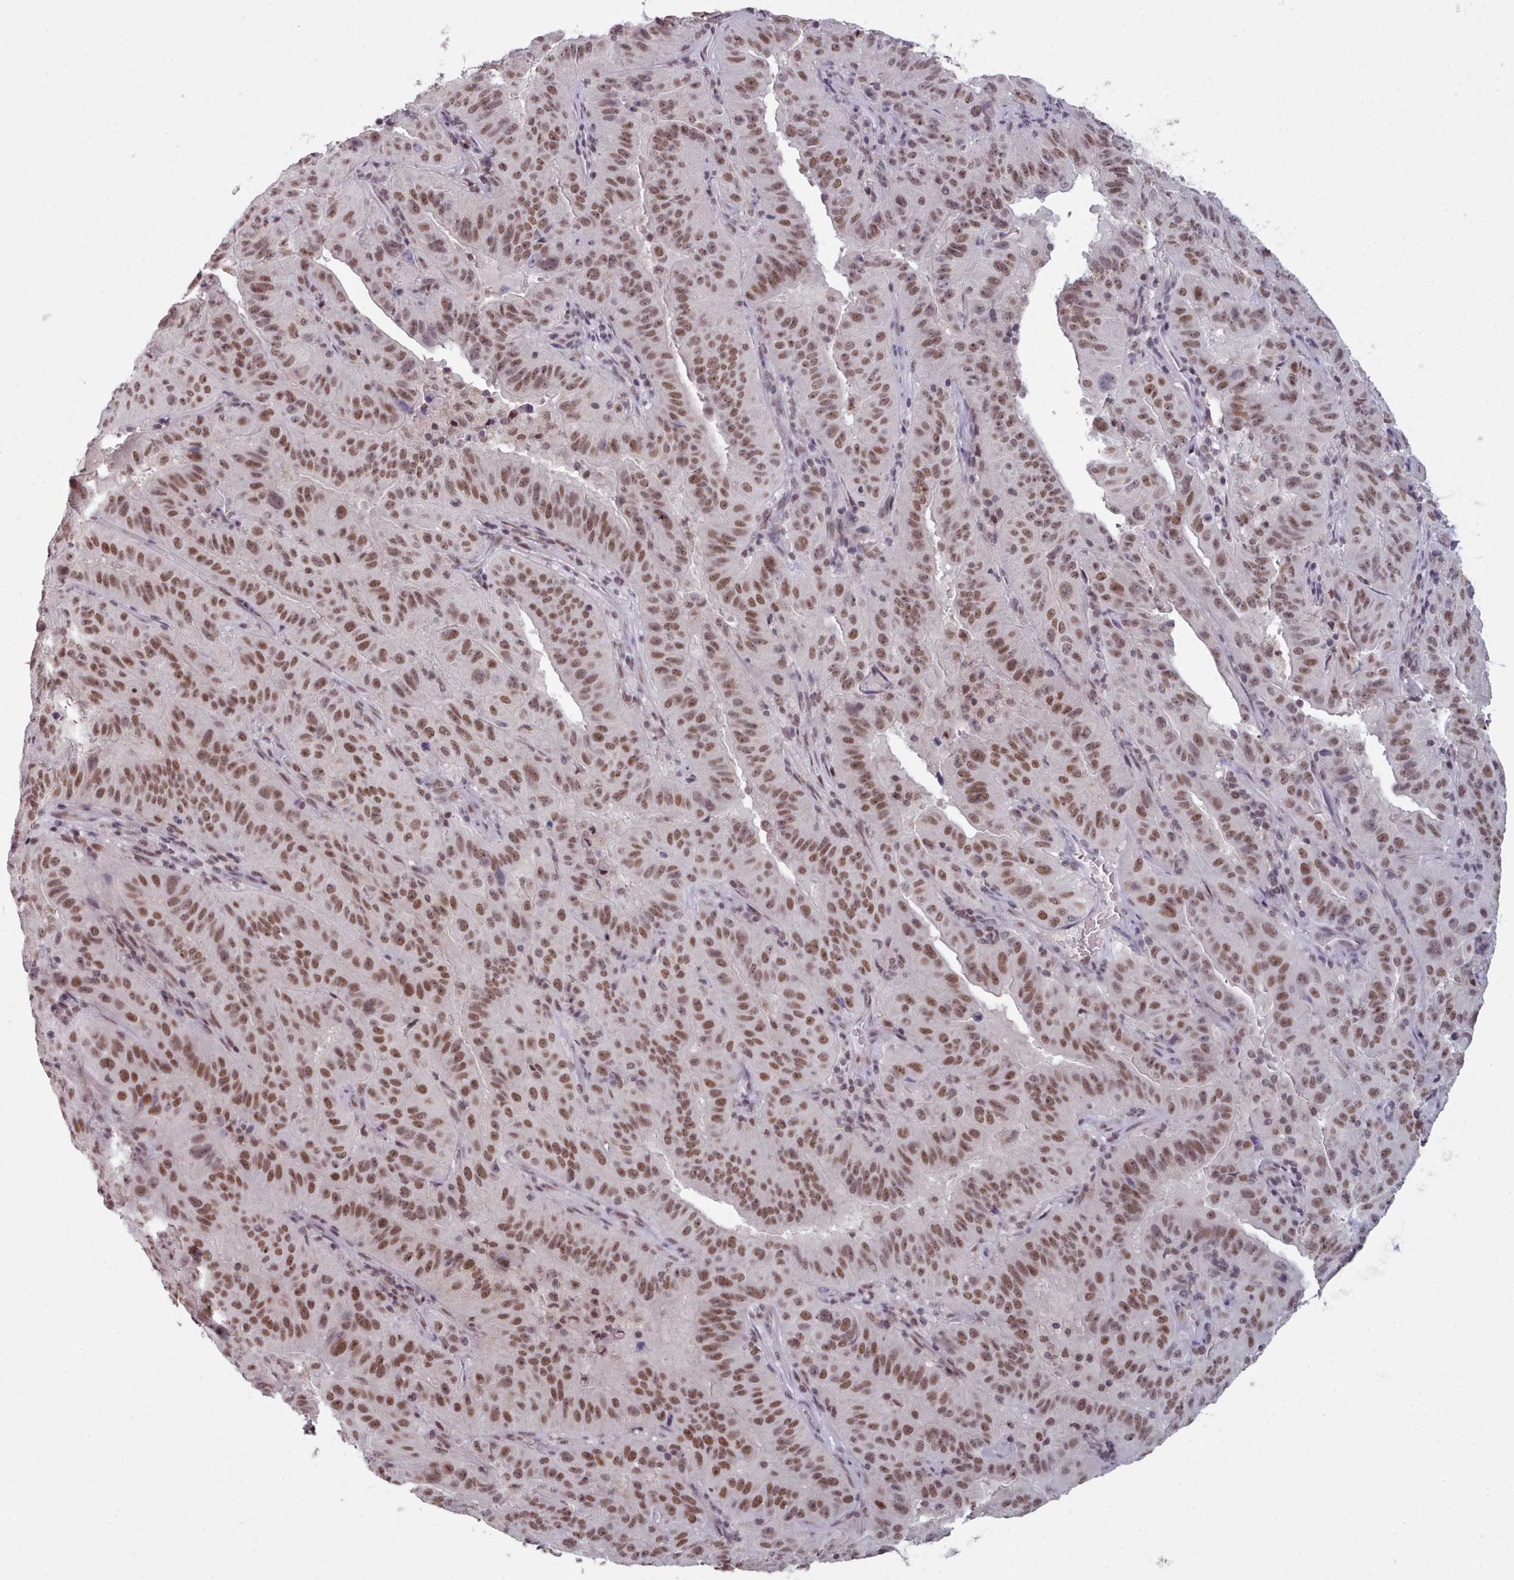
{"staining": {"intensity": "moderate", "quantity": ">75%", "location": "nuclear"}, "tissue": "pancreatic cancer", "cell_type": "Tumor cells", "image_type": "cancer", "snomed": [{"axis": "morphology", "description": "Adenocarcinoma, NOS"}, {"axis": "topography", "description": "Pancreas"}], "caption": "High-magnification brightfield microscopy of pancreatic adenocarcinoma stained with DAB (brown) and counterstained with hematoxylin (blue). tumor cells exhibit moderate nuclear expression is identified in about>75% of cells.", "gene": "SRSF9", "patient": {"sex": "male", "age": 63}}